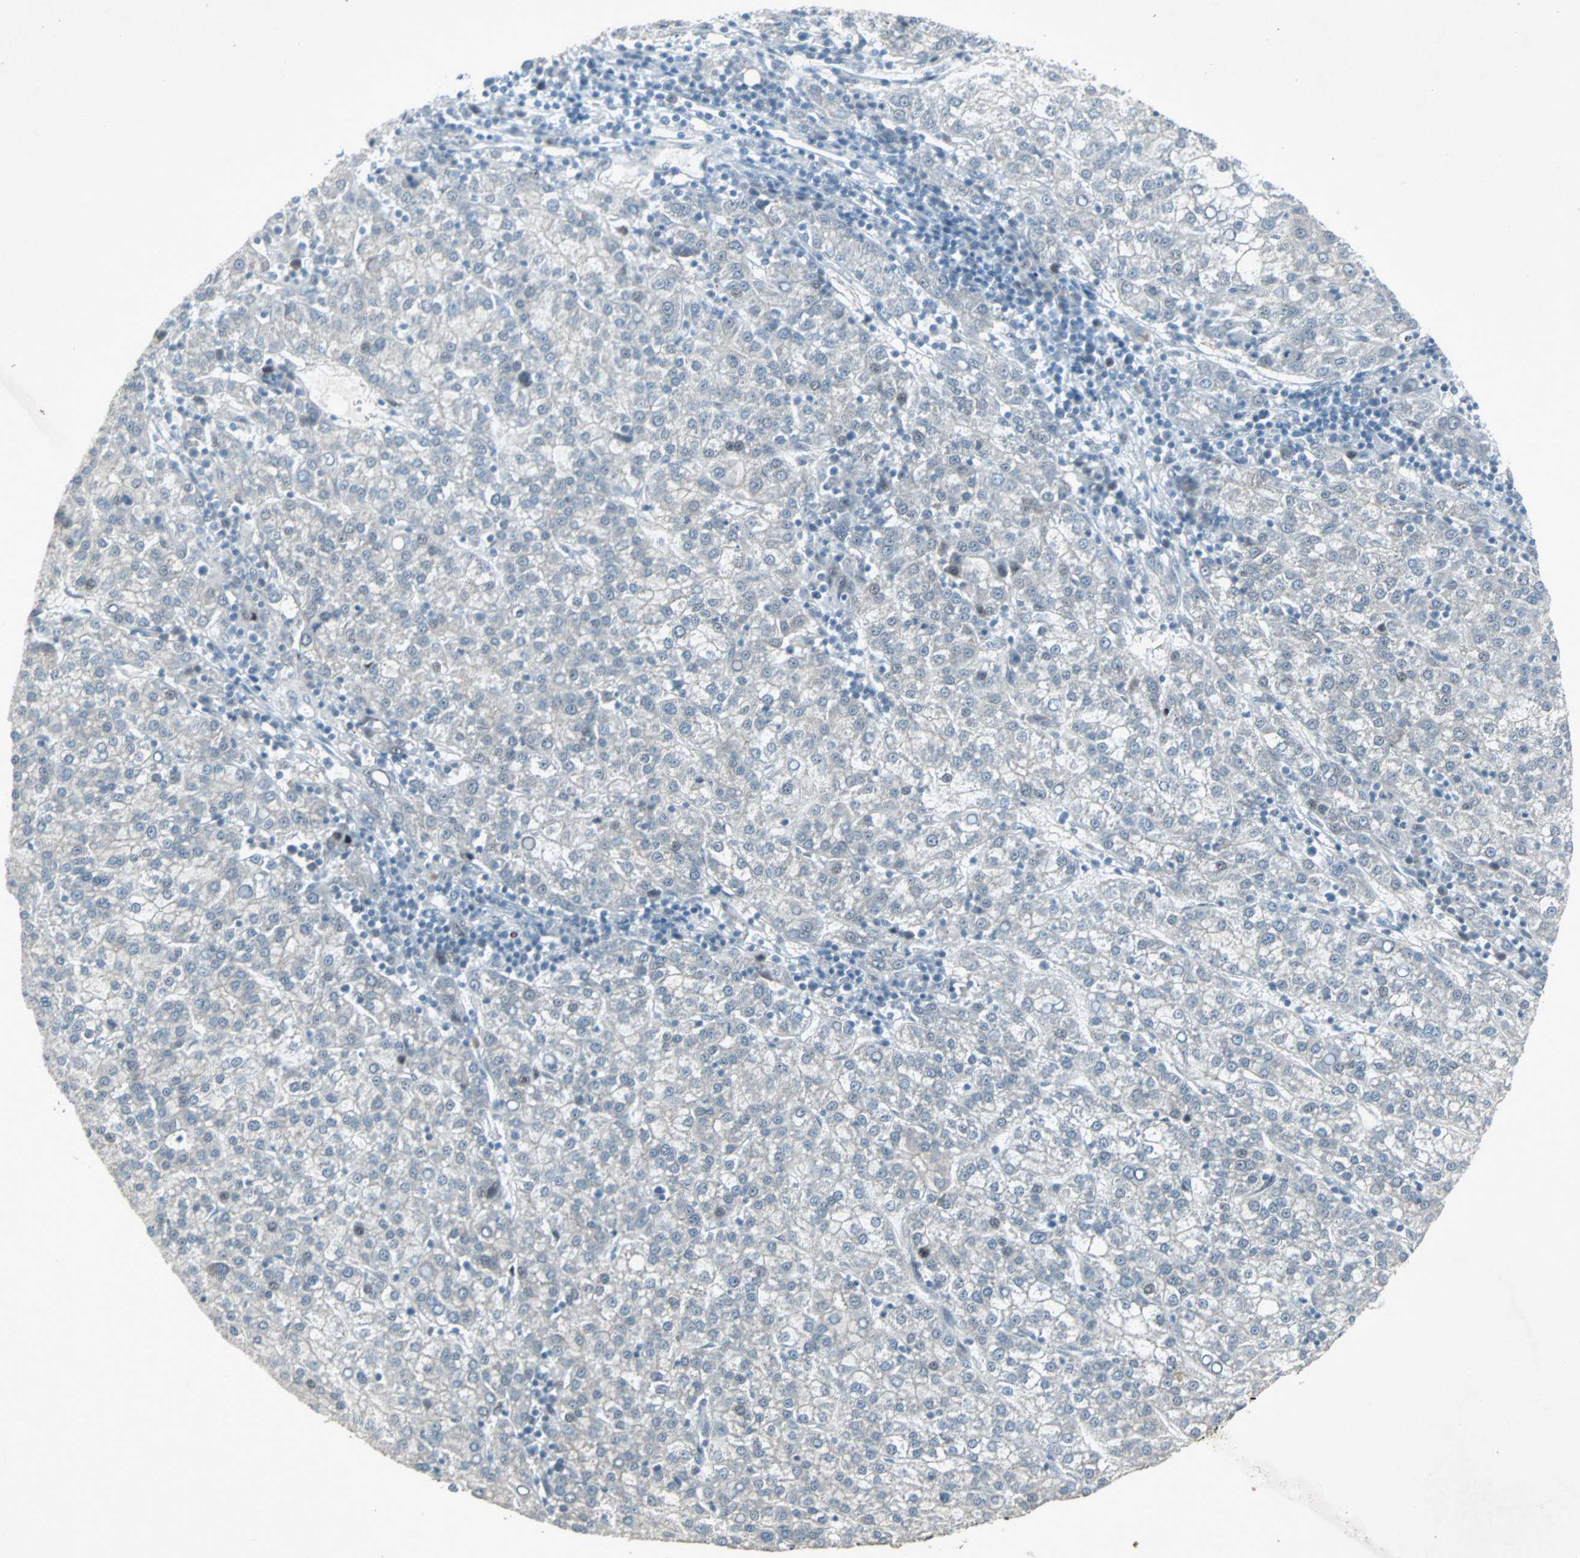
{"staining": {"intensity": "negative", "quantity": "none", "location": "none"}, "tissue": "liver cancer", "cell_type": "Tumor cells", "image_type": "cancer", "snomed": [{"axis": "morphology", "description": "Carcinoma, Hepatocellular, NOS"}, {"axis": "topography", "description": "Liver"}], "caption": "An image of hepatocellular carcinoma (liver) stained for a protein displays no brown staining in tumor cells.", "gene": "LANCL3", "patient": {"sex": "female", "age": 58}}